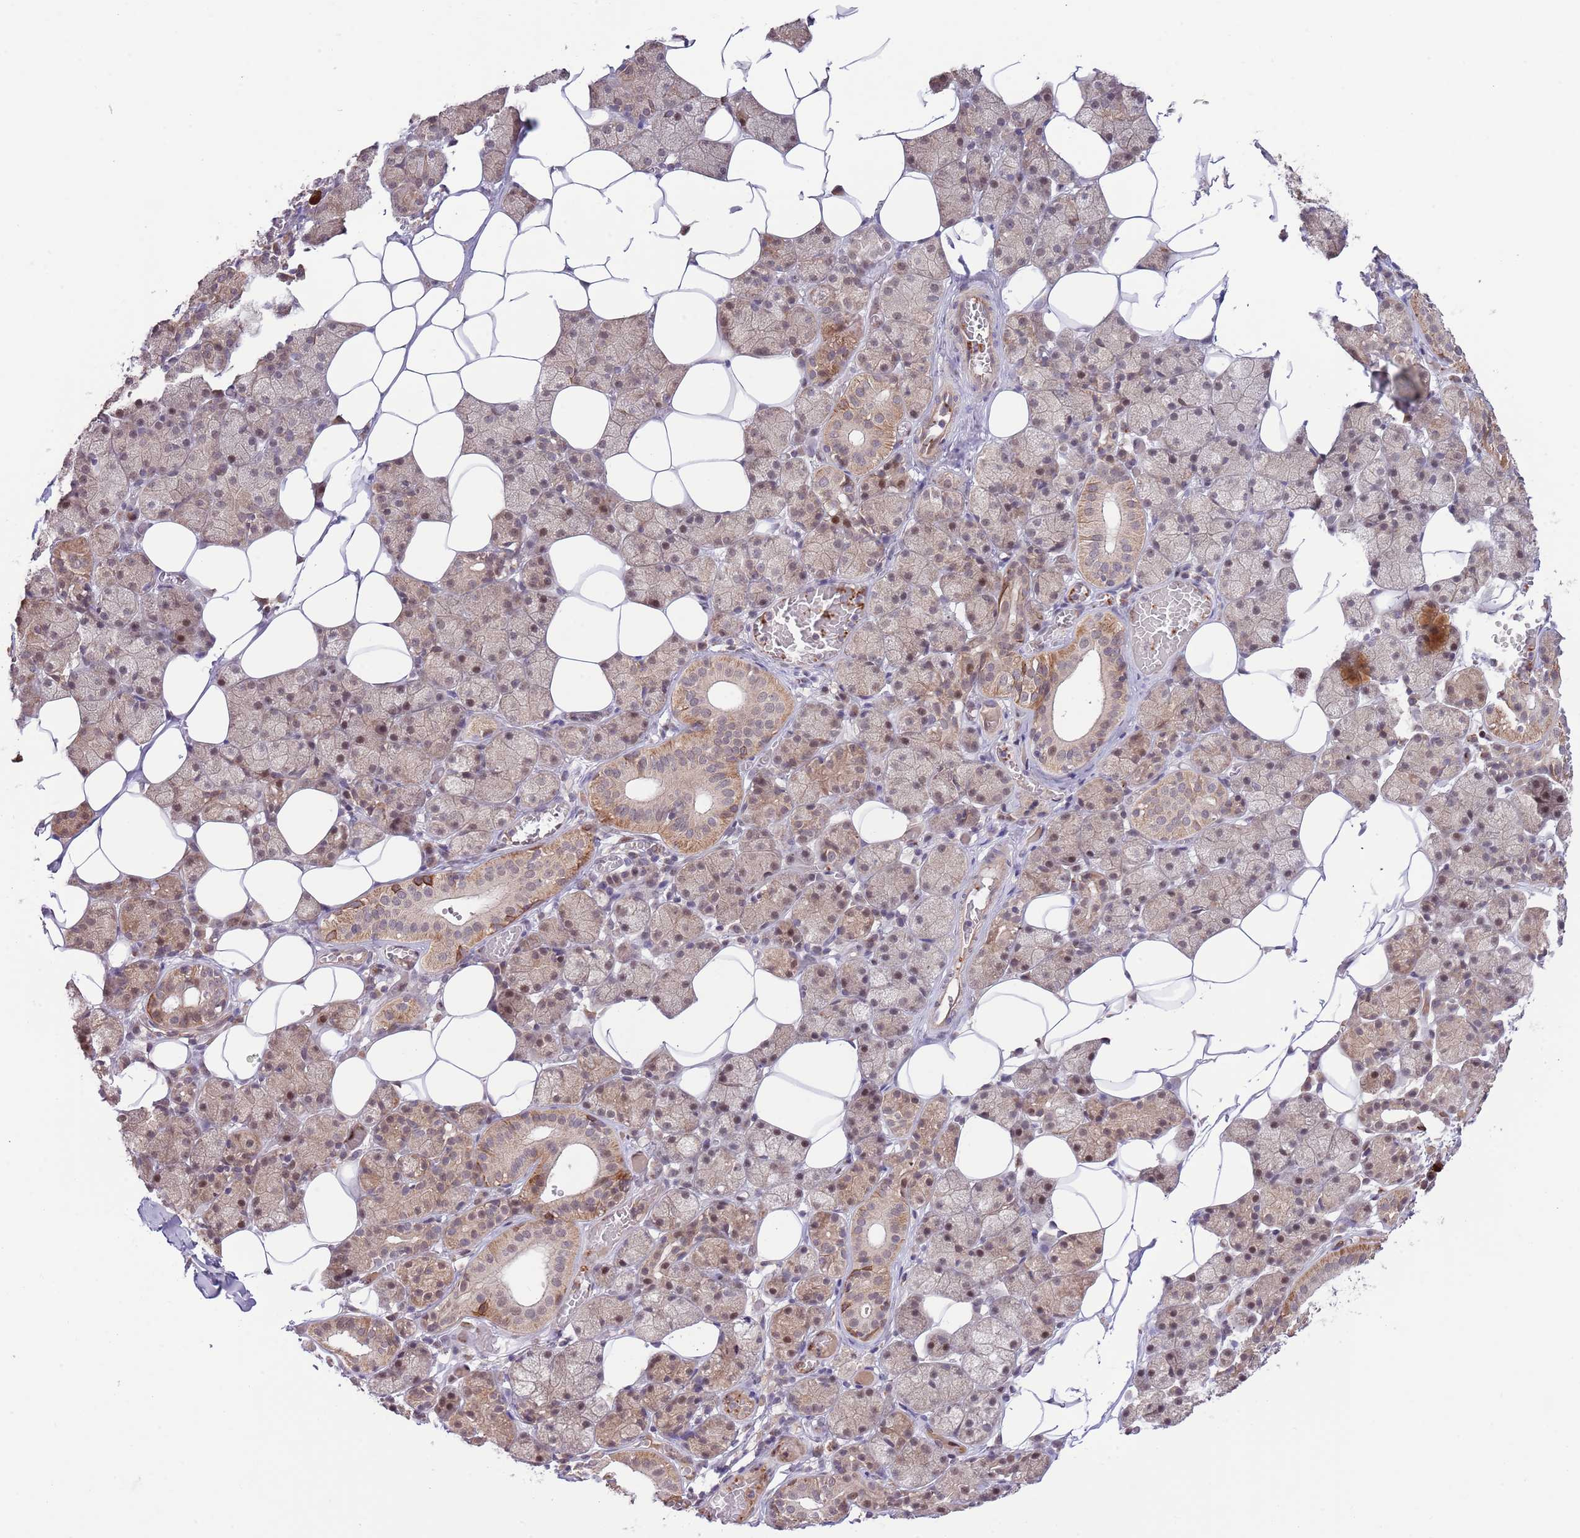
{"staining": {"intensity": "moderate", "quantity": "25%-75%", "location": "cytoplasmic/membranous"}, "tissue": "salivary gland", "cell_type": "Glandular cells", "image_type": "normal", "snomed": [{"axis": "morphology", "description": "Normal tissue, NOS"}, {"axis": "topography", "description": "Salivary gland"}], "caption": "This image displays immunohistochemistry (IHC) staining of unremarkable salivary gland, with medium moderate cytoplasmic/membranous positivity in approximately 25%-75% of glandular cells.", "gene": "PRR16", "patient": {"sex": "female", "age": 33}}